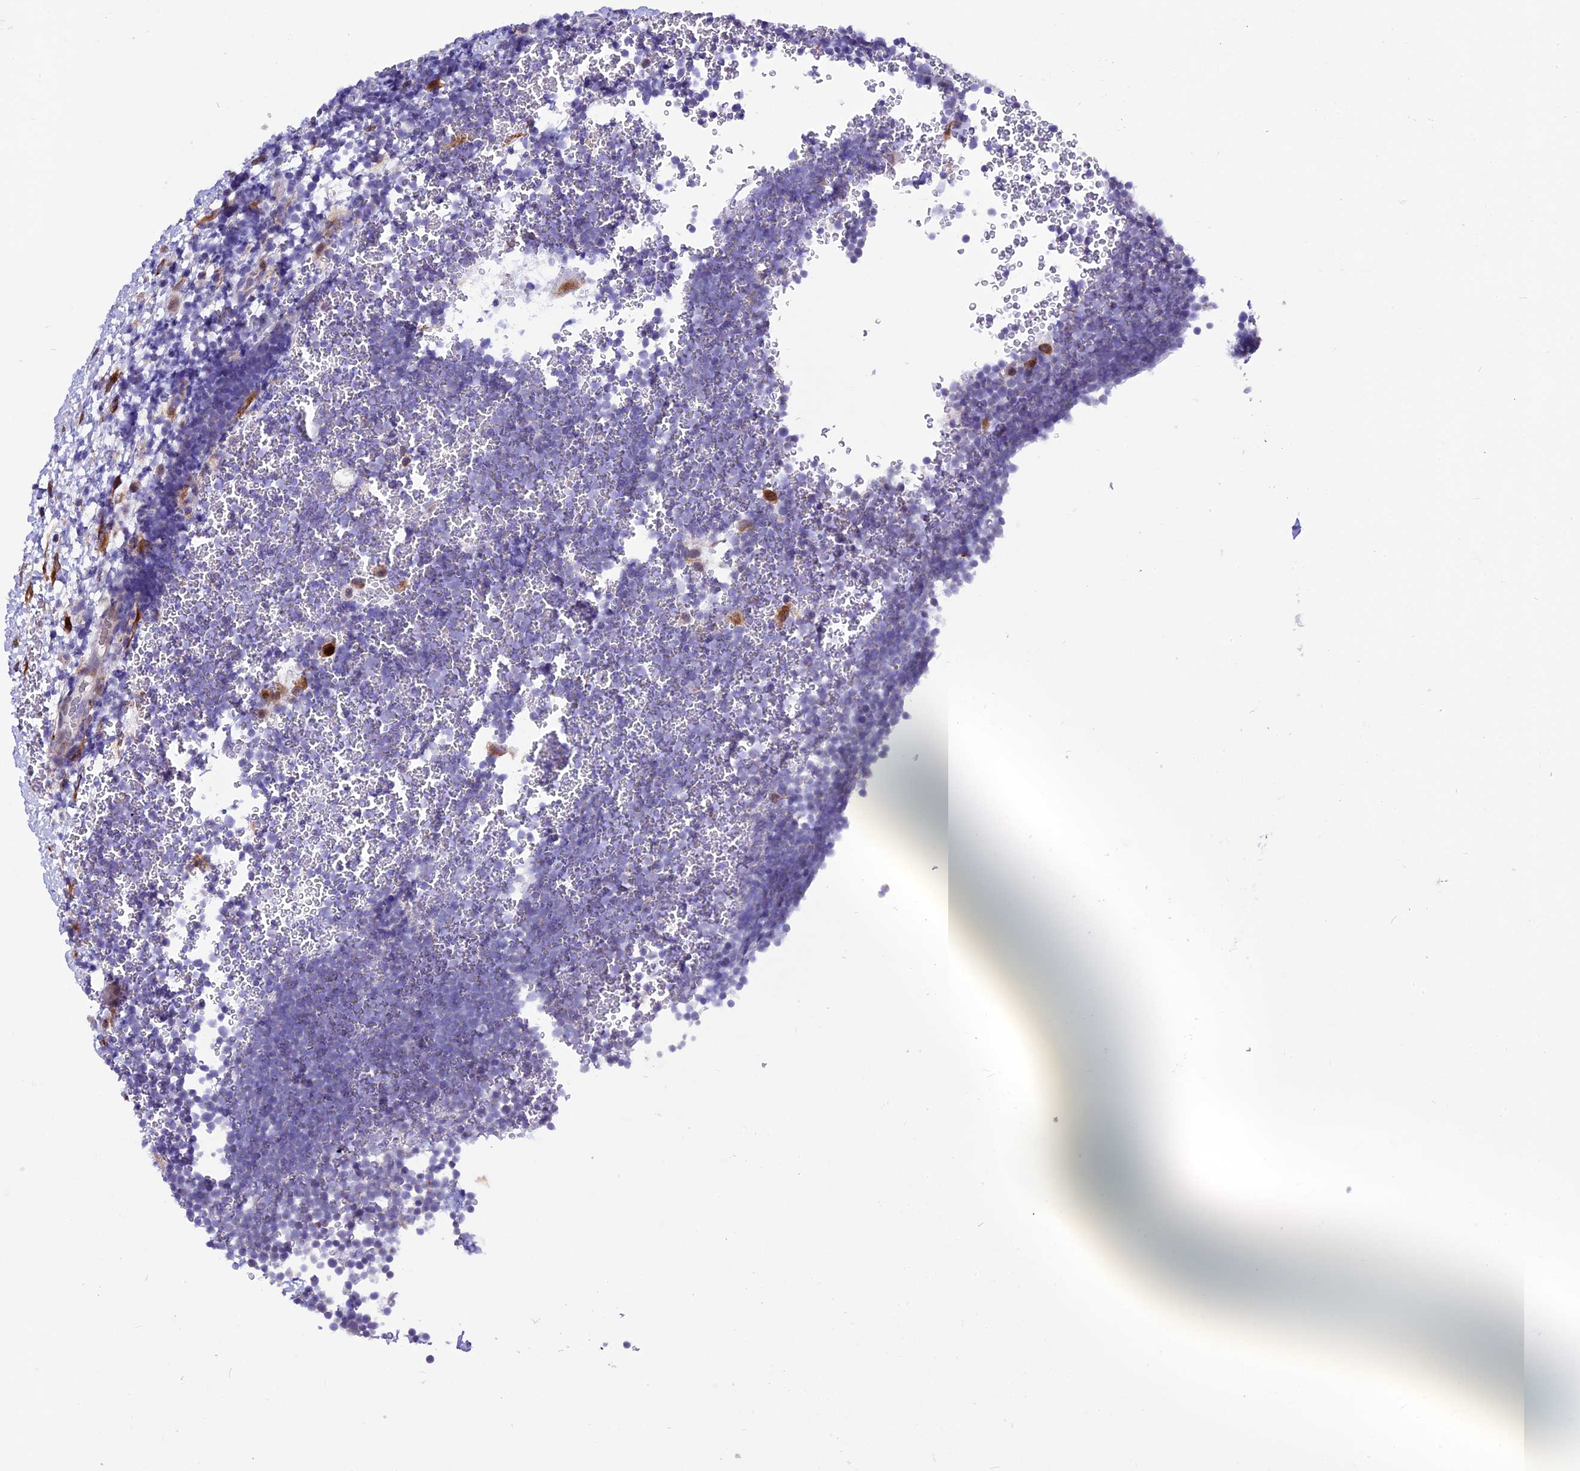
{"staining": {"intensity": "negative", "quantity": "none", "location": "none"}, "tissue": "lymphoma", "cell_type": "Tumor cells", "image_type": "cancer", "snomed": [{"axis": "morphology", "description": "Malignant lymphoma, non-Hodgkin's type, High grade"}, {"axis": "topography", "description": "Lymph node"}], "caption": "DAB (3,3'-diaminobenzidine) immunohistochemical staining of human malignant lymphoma, non-Hodgkin's type (high-grade) shows no significant expression in tumor cells. The staining is performed using DAB (3,3'-diaminobenzidine) brown chromogen with nuclei counter-stained in using hematoxylin.", "gene": "MIEF2", "patient": {"sex": "male", "age": 13}}